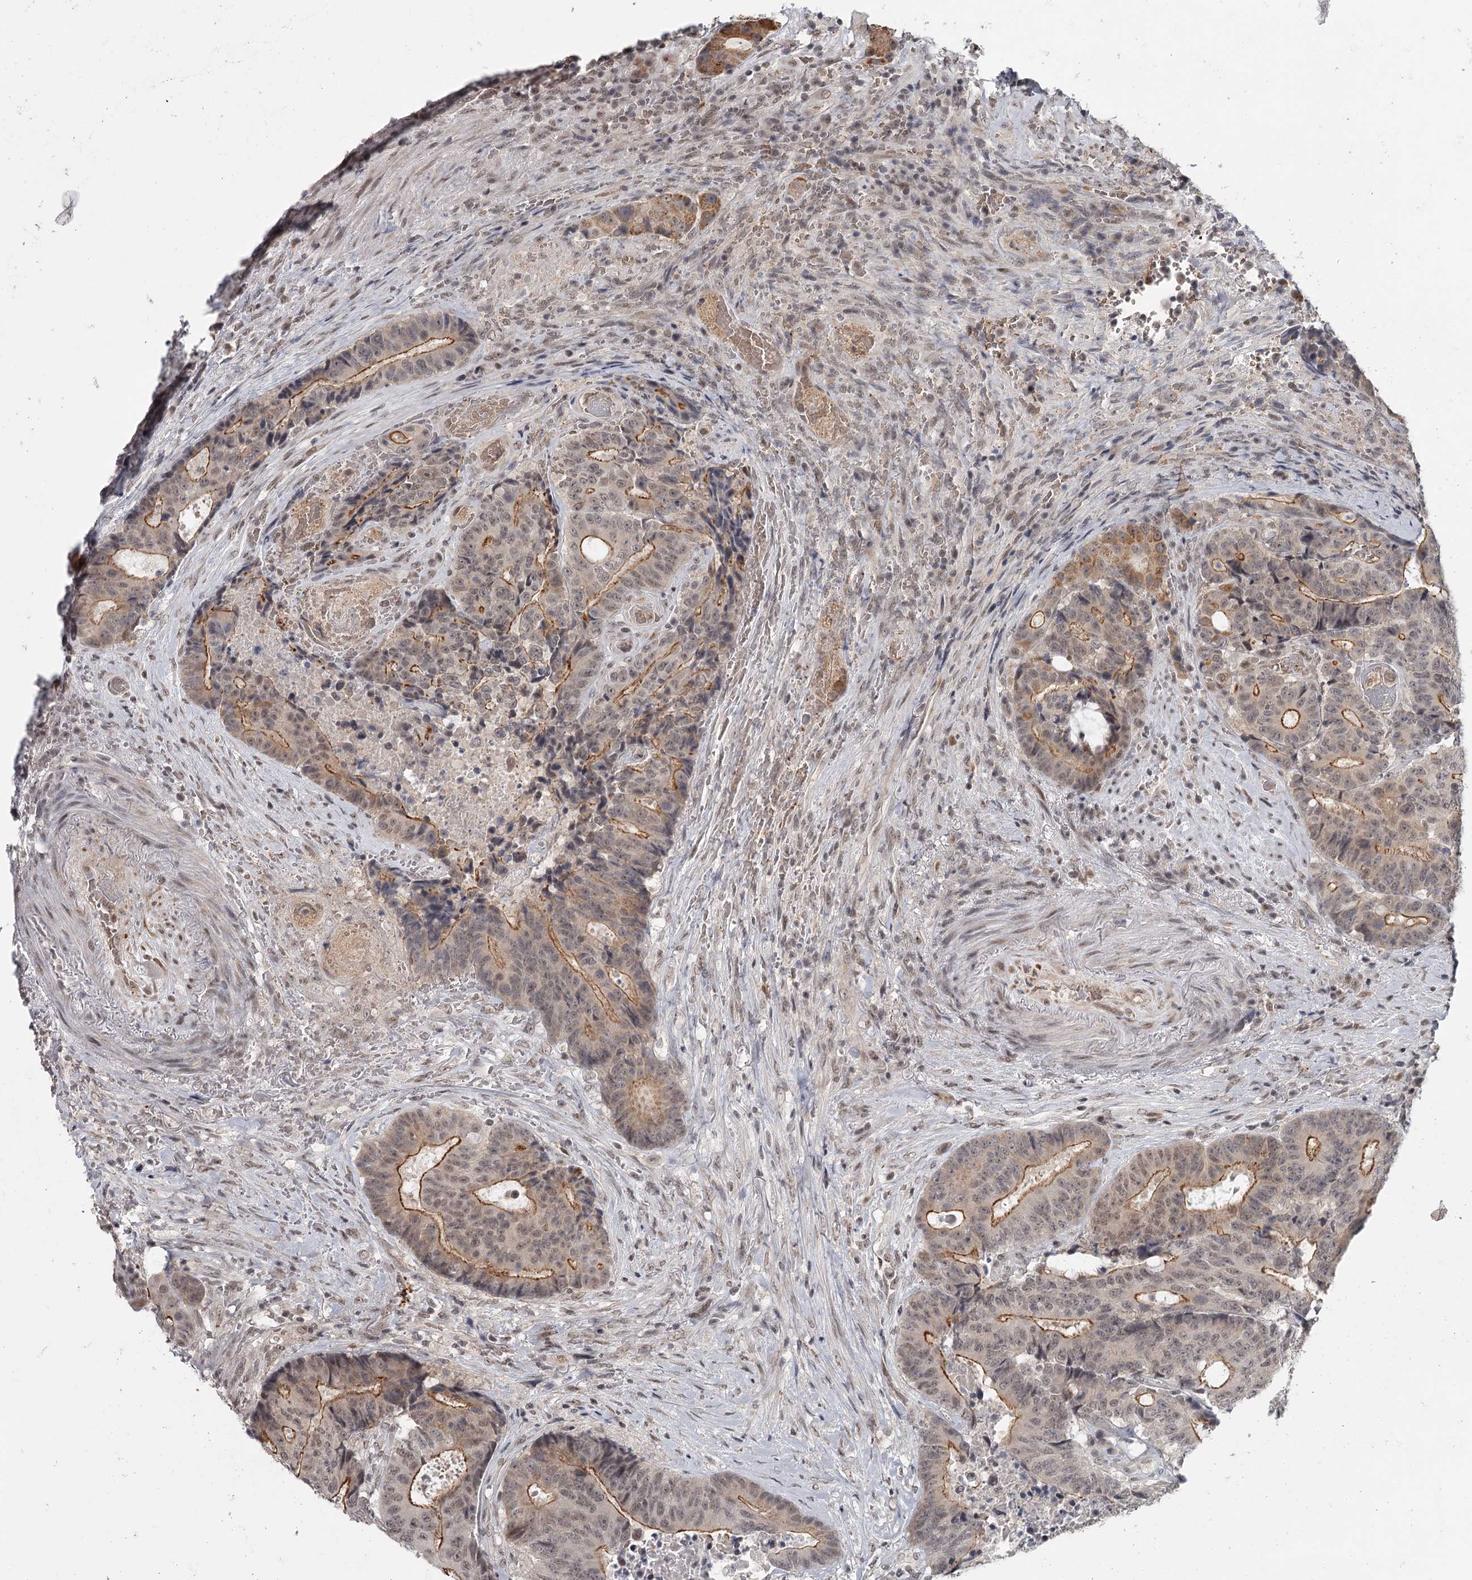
{"staining": {"intensity": "moderate", "quantity": "25%-75%", "location": "cytoplasmic/membranous,nuclear"}, "tissue": "colorectal cancer", "cell_type": "Tumor cells", "image_type": "cancer", "snomed": [{"axis": "morphology", "description": "Adenocarcinoma, NOS"}, {"axis": "topography", "description": "Rectum"}], "caption": "This is an image of IHC staining of colorectal cancer, which shows moderate staining in the cytoplasmic/membranous and nuclear of tumor cells.", "gene": "FAM13C", "patient": {"sex": "male", "age": 69}}